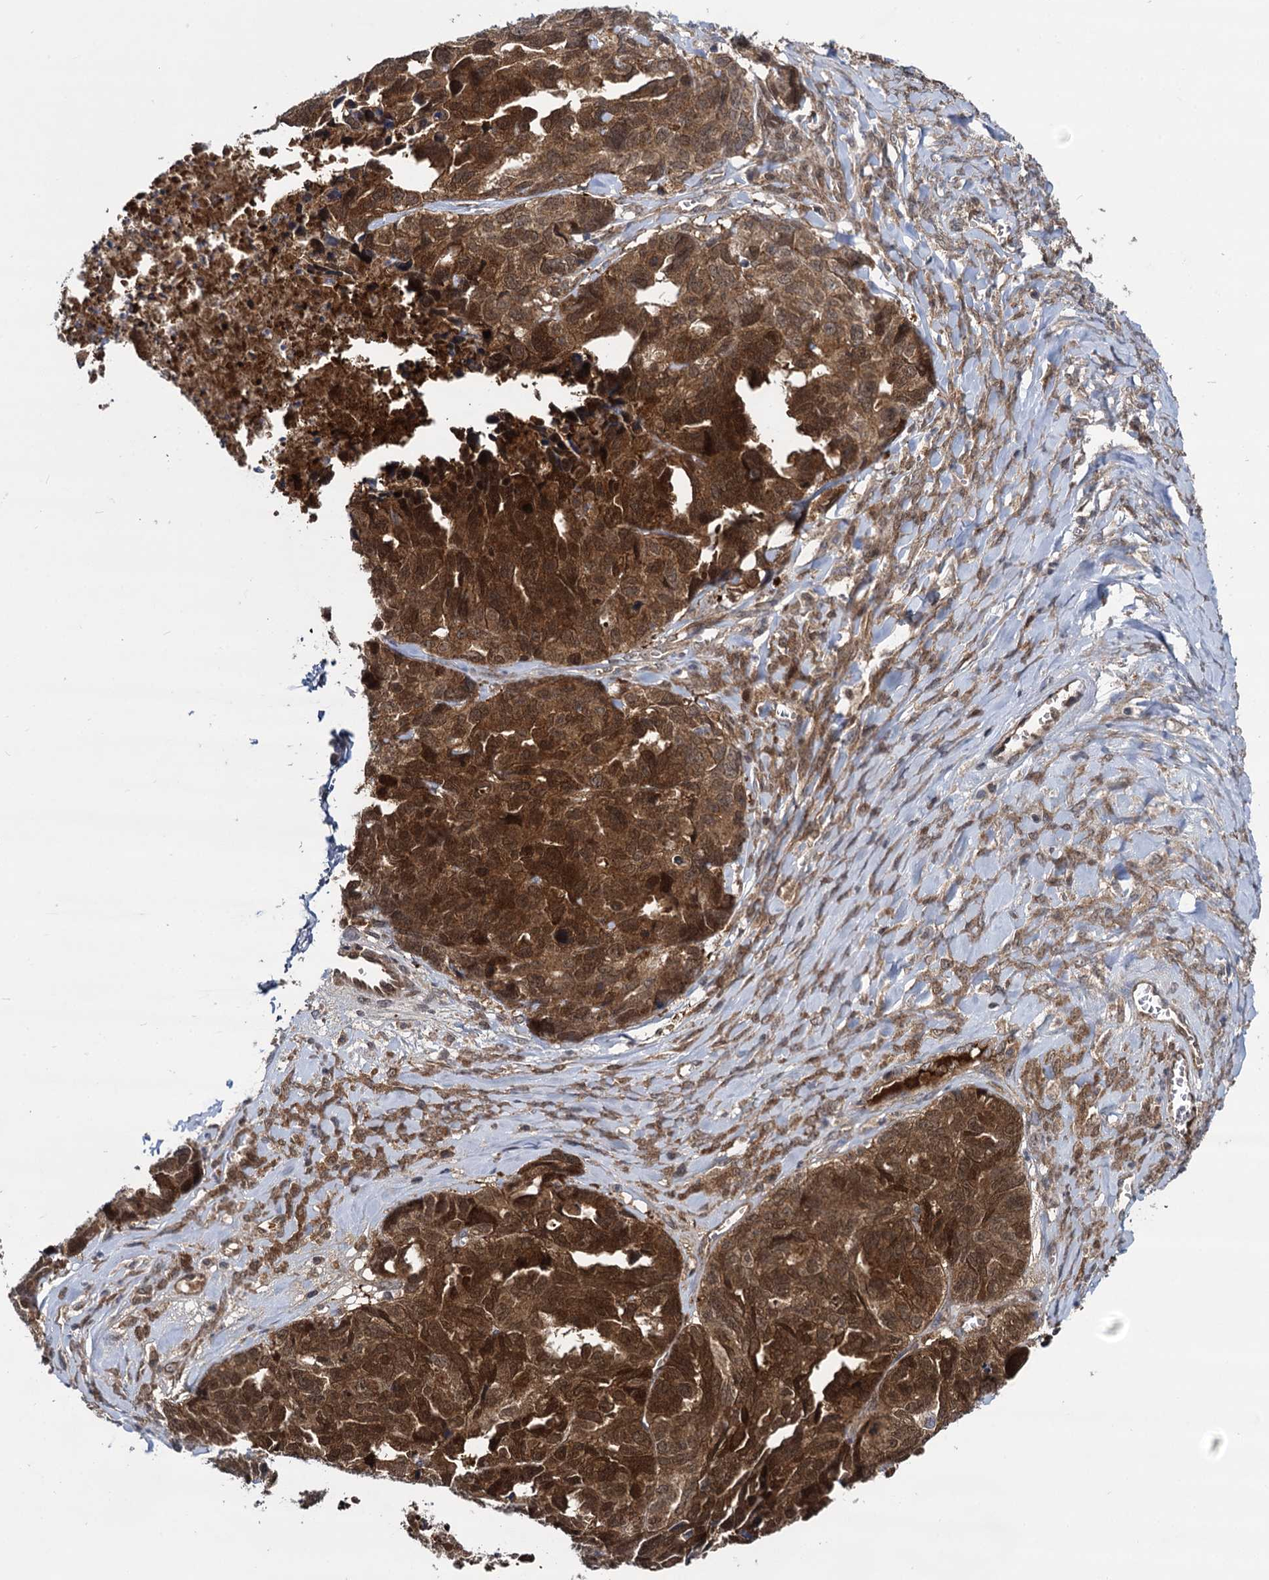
{"staining": {"intensity": "strong", "quantity": ">75%", "location": "cytoplasmic/membranous,nuclear"}, "tissue": "ovarian cancer", "cell_type": "Tumor cells", "image_type": "cancer", "snomed": [{"axis": "morphology", "description": "Cystadenocarcinoma, serous, NOS"}, {"axis": "topography", "description": "Ovary"}], "caption": "Ovarian serous cystadenocarcinoma was stained to show a protein in brown. There is high levels of strong cytoplasmic/membranous and nuclear expression in approximately >75% of tumor cells.", "gene": "GLO1", "patient": {"sex": "female", "age": 79}}